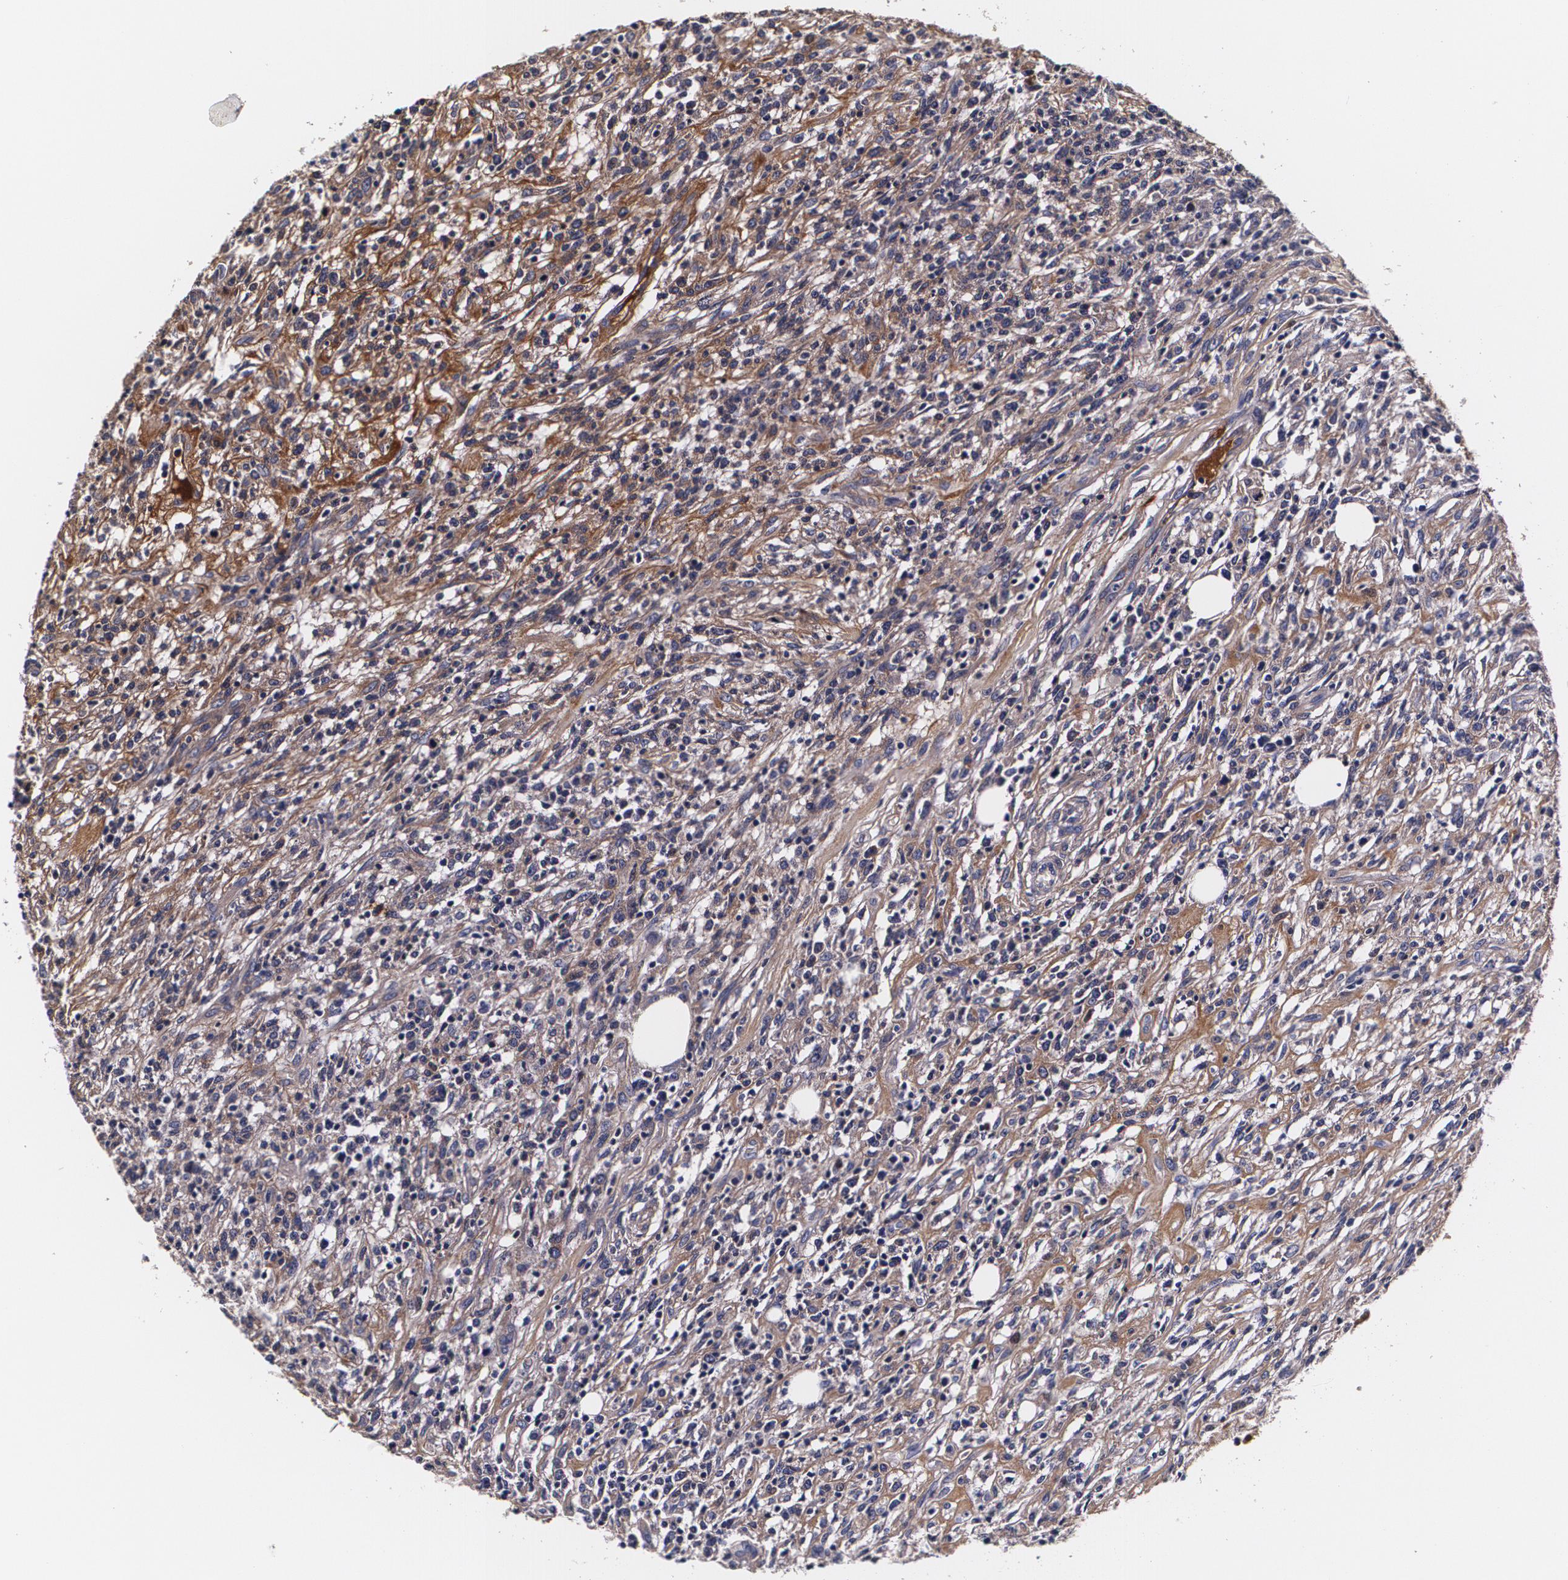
{"staining": {"intensity": "negative", "quantity": "none", "location": "none"}, "tissue": "lymphoma", "cell_type": "Tumor cells", "image_type": "cancer", "snomed": [{"axis": "morphology", "description": "Malignant lymphoma, non-Hodgkin's type, High grade"}, {"axis": "topography", "description": "Lymph node"}], "caption": "IHC of malignant lymphoma, non-Hodgkin's type (high-grade) exhibits no staining in tumor cells.", "gene": "TTR", "patient": {"sex": "female", "age": 73}}